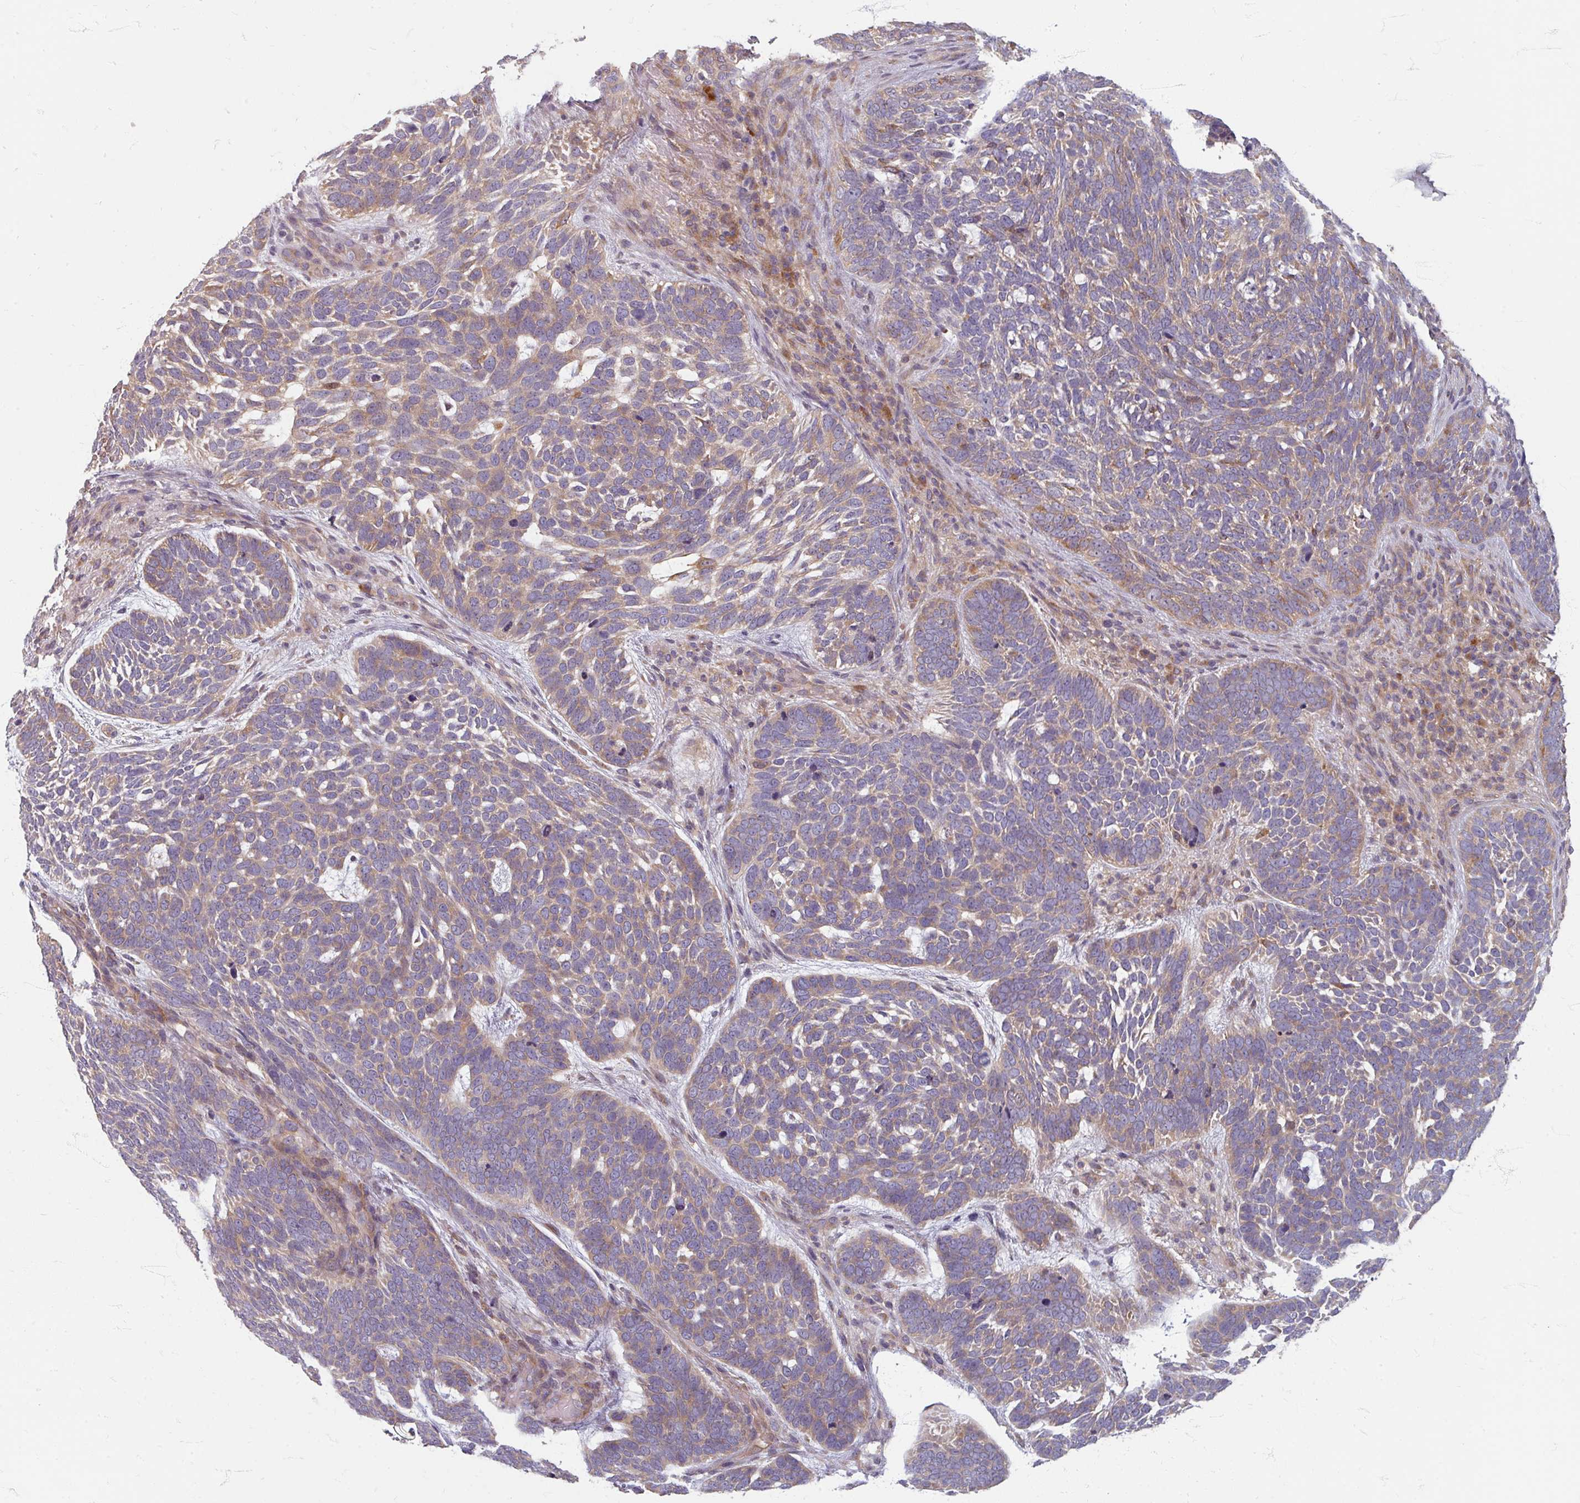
{"staining": {"intensity": "moderate", "quantity": ">75%", "location": "cytoplasmic/membranous"}, "tissue": "skin cancer", "cell_type": "Tumor cells", "image_type": "cancer", "snomed": [{"axis": "morphology", "description": "Basal cell carcinoma"}, {"axis": "topography", "description": "Skin"}], "caption": "A high-resolution photomicrograph shows immunohistochemistry (IHC) staining of skin basal cell carcinoma, which demonstrates moderate cytoplasmic/membranous positivity in approximately >75% of tumor cells. (DAB = brown stain, brightfield microscopy at high magnification).", "gene": "STAM", "patient": {"sex": "female", "age": 85}}